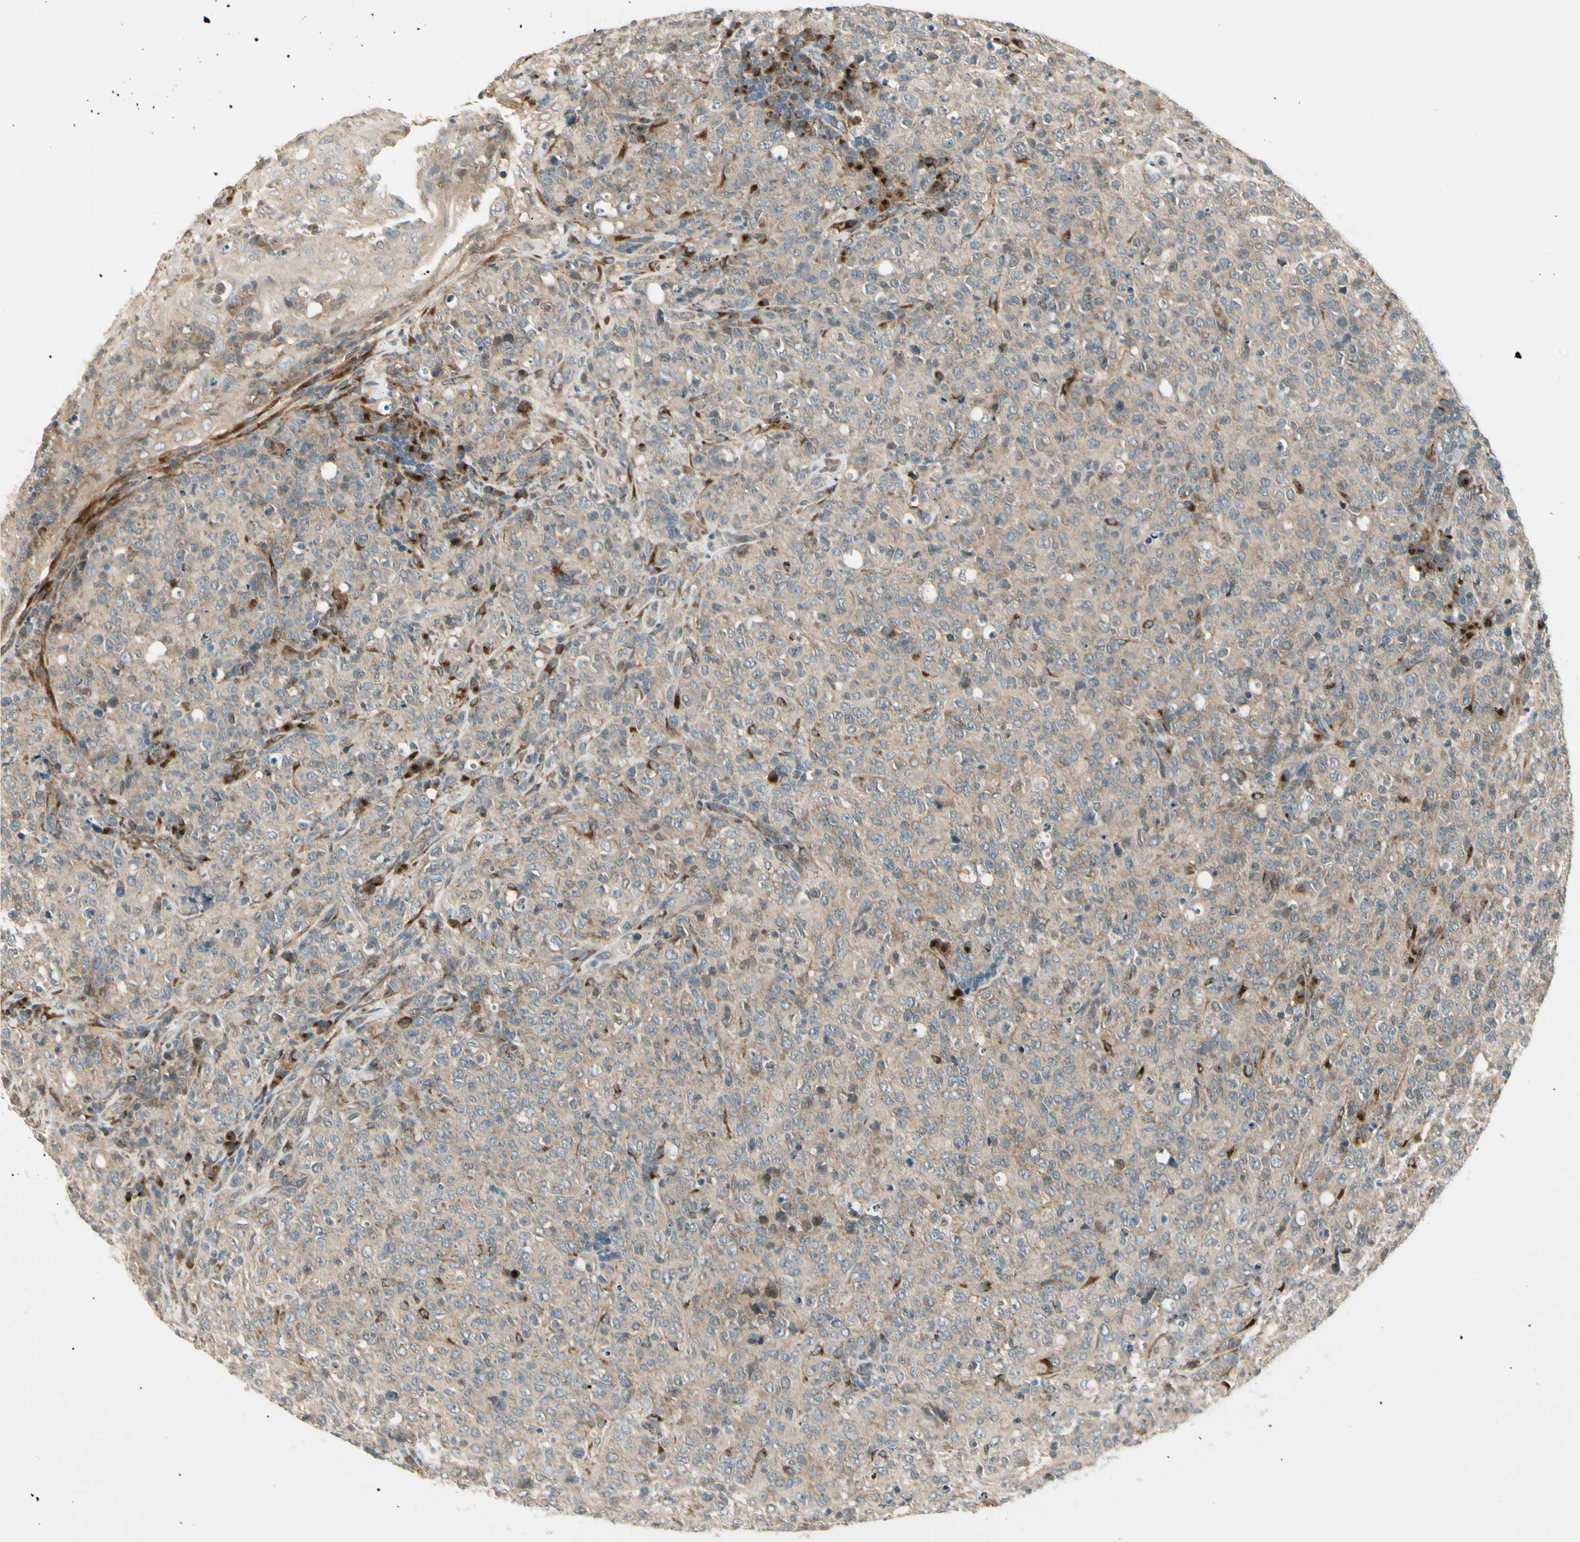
{"staining": {"intensity": "weak", "quantity": ">75%", "location": "cytoplasmic/membranous"}, "tissue": "lymphoma", "cell_type": "Tumor cells", "image_type": "cancer", "snomed": [{"axis": "morphology", "description": "Malignant lymphoma, non-Hodgkin's type, High grade"}, {"axis": "topography", "description": "Tonsil"}], "caption": "An image showing weak cytoplasmic/membranous positivity in approximately >75% of tumor cells in malignant lymphoma, non-Hodgkin's type (high-grade), as visualized by brown immunohistochemical staining.", "gene": "MANSC1", "patient": {"sex": "female", "age": 36}}